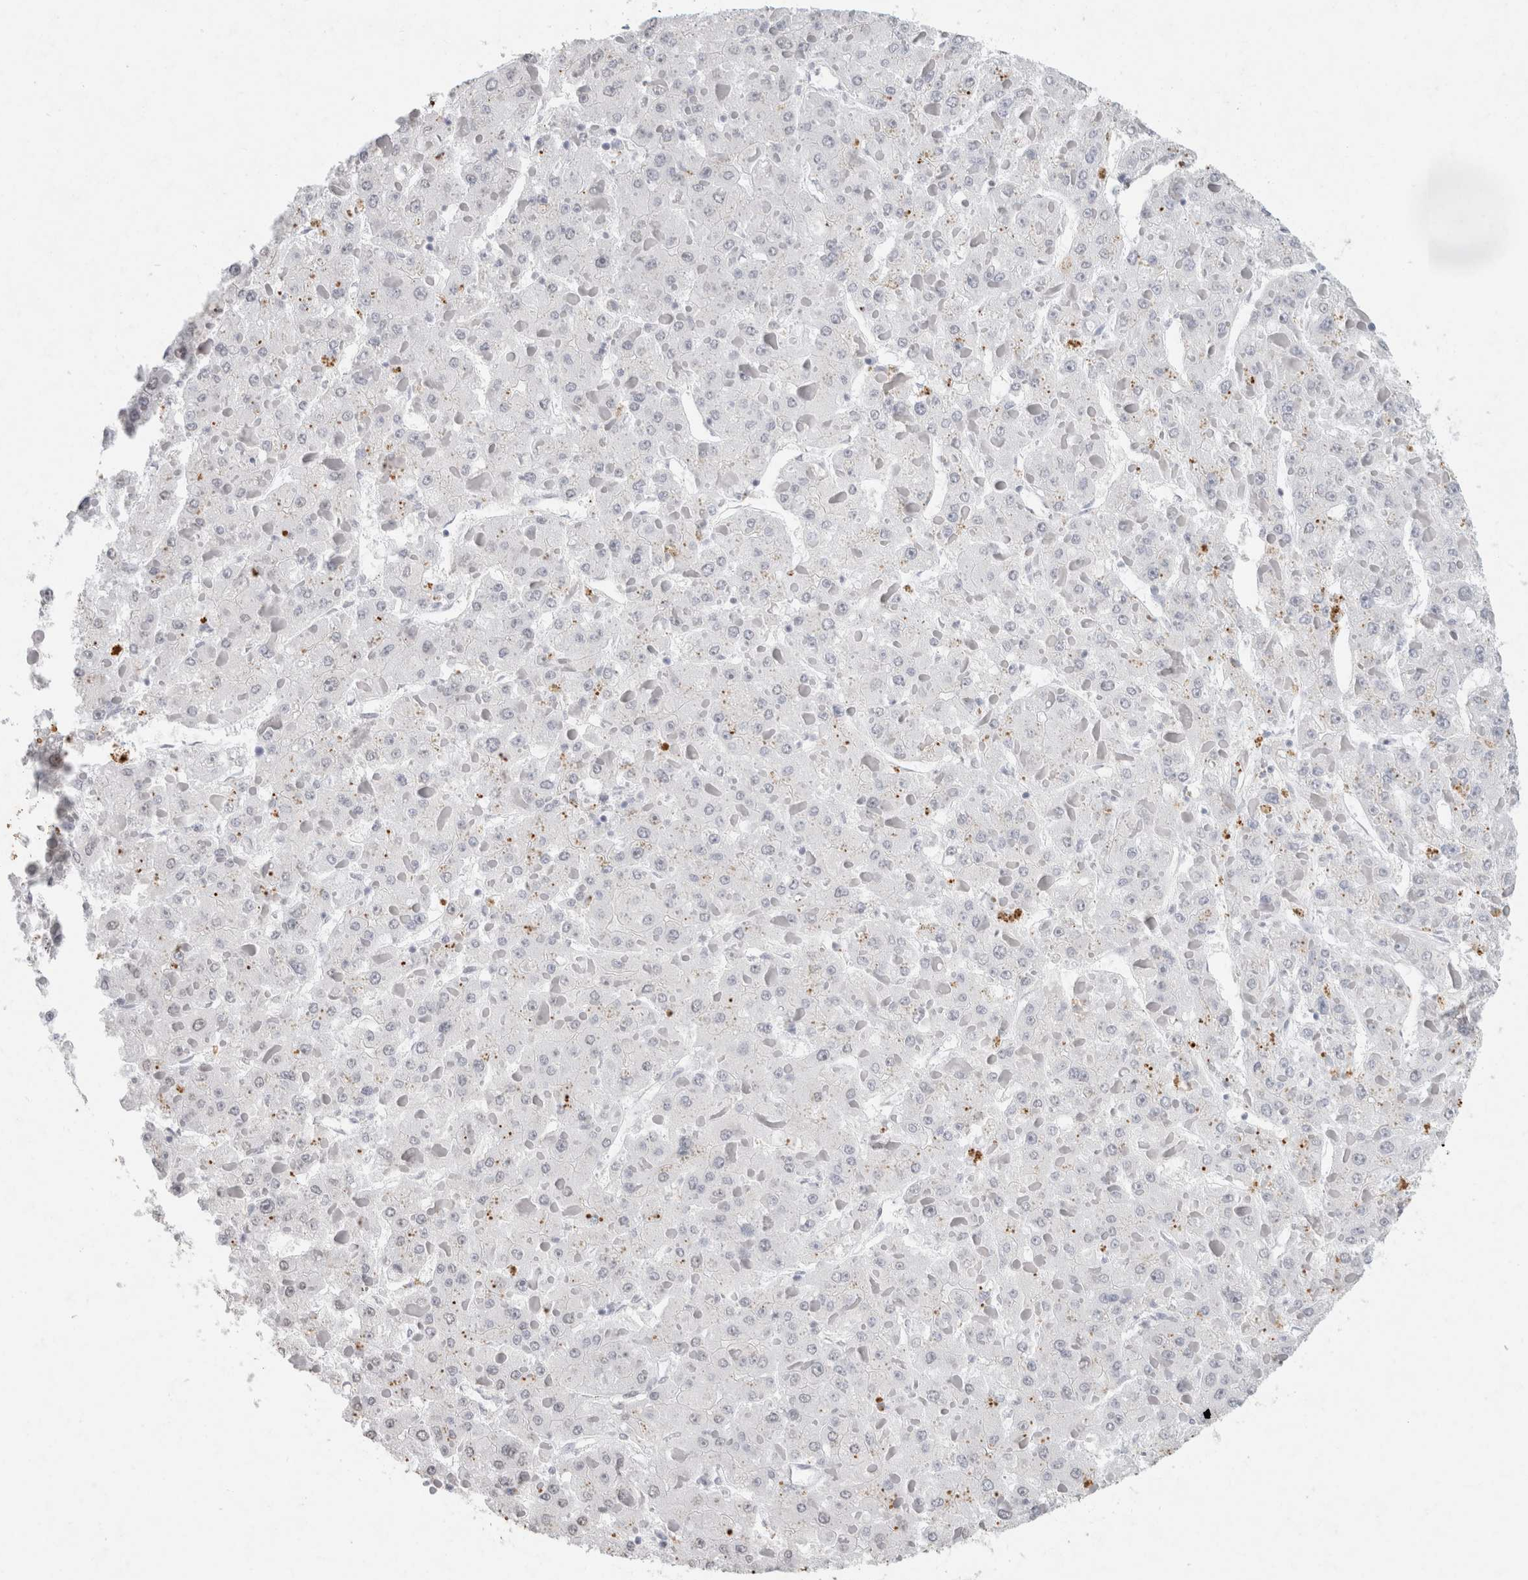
{"staining": {"intensity": "negative", "quantity": "none", "location": "none"}, "tissue": "liver cancer", "cell_type": "Tumor cells", "image_type": "cancer", "snomed": [{"axis": "morphology", "description": "Carcinoma, Hepatocellular, NOS"}, {"axis": "topography", "description": "Liver"}], "caption": "The photomicrograph shows no significant positivity in tumor cells of hepatocellular carcinoma (liver).", "gene": "CNTN1", "patient": {"sex": "female", "age": 73}}